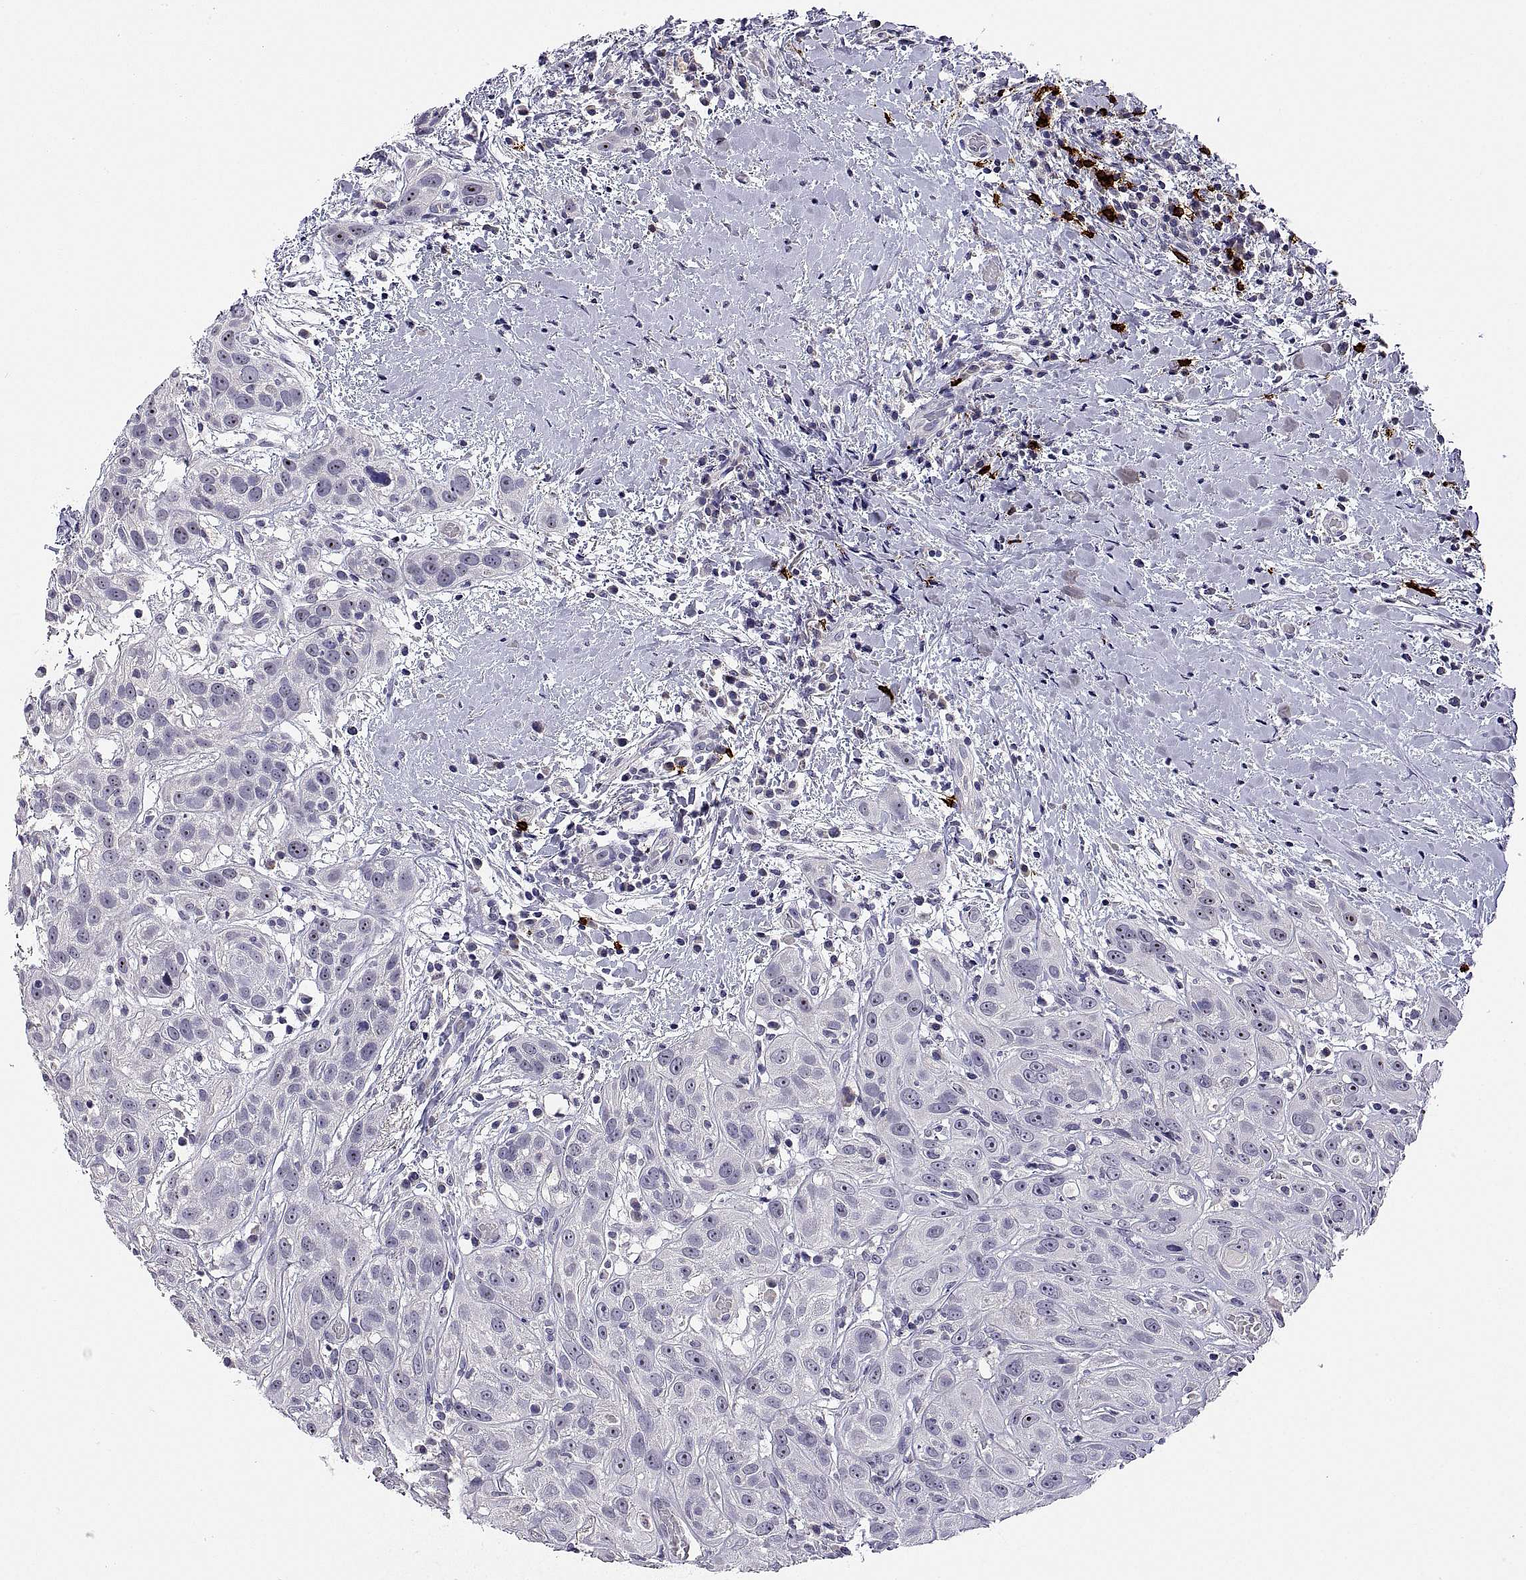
{"staining": {"intensity": "negative", "quantity": "none", "location": "none"}, "tissue": "head and neck cancer", "cell_type": "Tumor cells", "image_type": "cancer", "snomed": [{"axis": "morphology", "description": "Normal tissue, NOS"}, {"axis": "morphology", "description": "Squamous cell carcinoma, NOS"}, {"axis": "topography", "description": "Oral tissue"}, {"axis": "topography", "description": "Salivary gland"}, {"axis": "topography", "description": "Head-Neck"}], "caption": "Immunohistochemical staining of head and neck cancer shows no significant expression in tumor cells.", "gene": "MS4A1", "patient": {"sex": "female", "age": 62}}